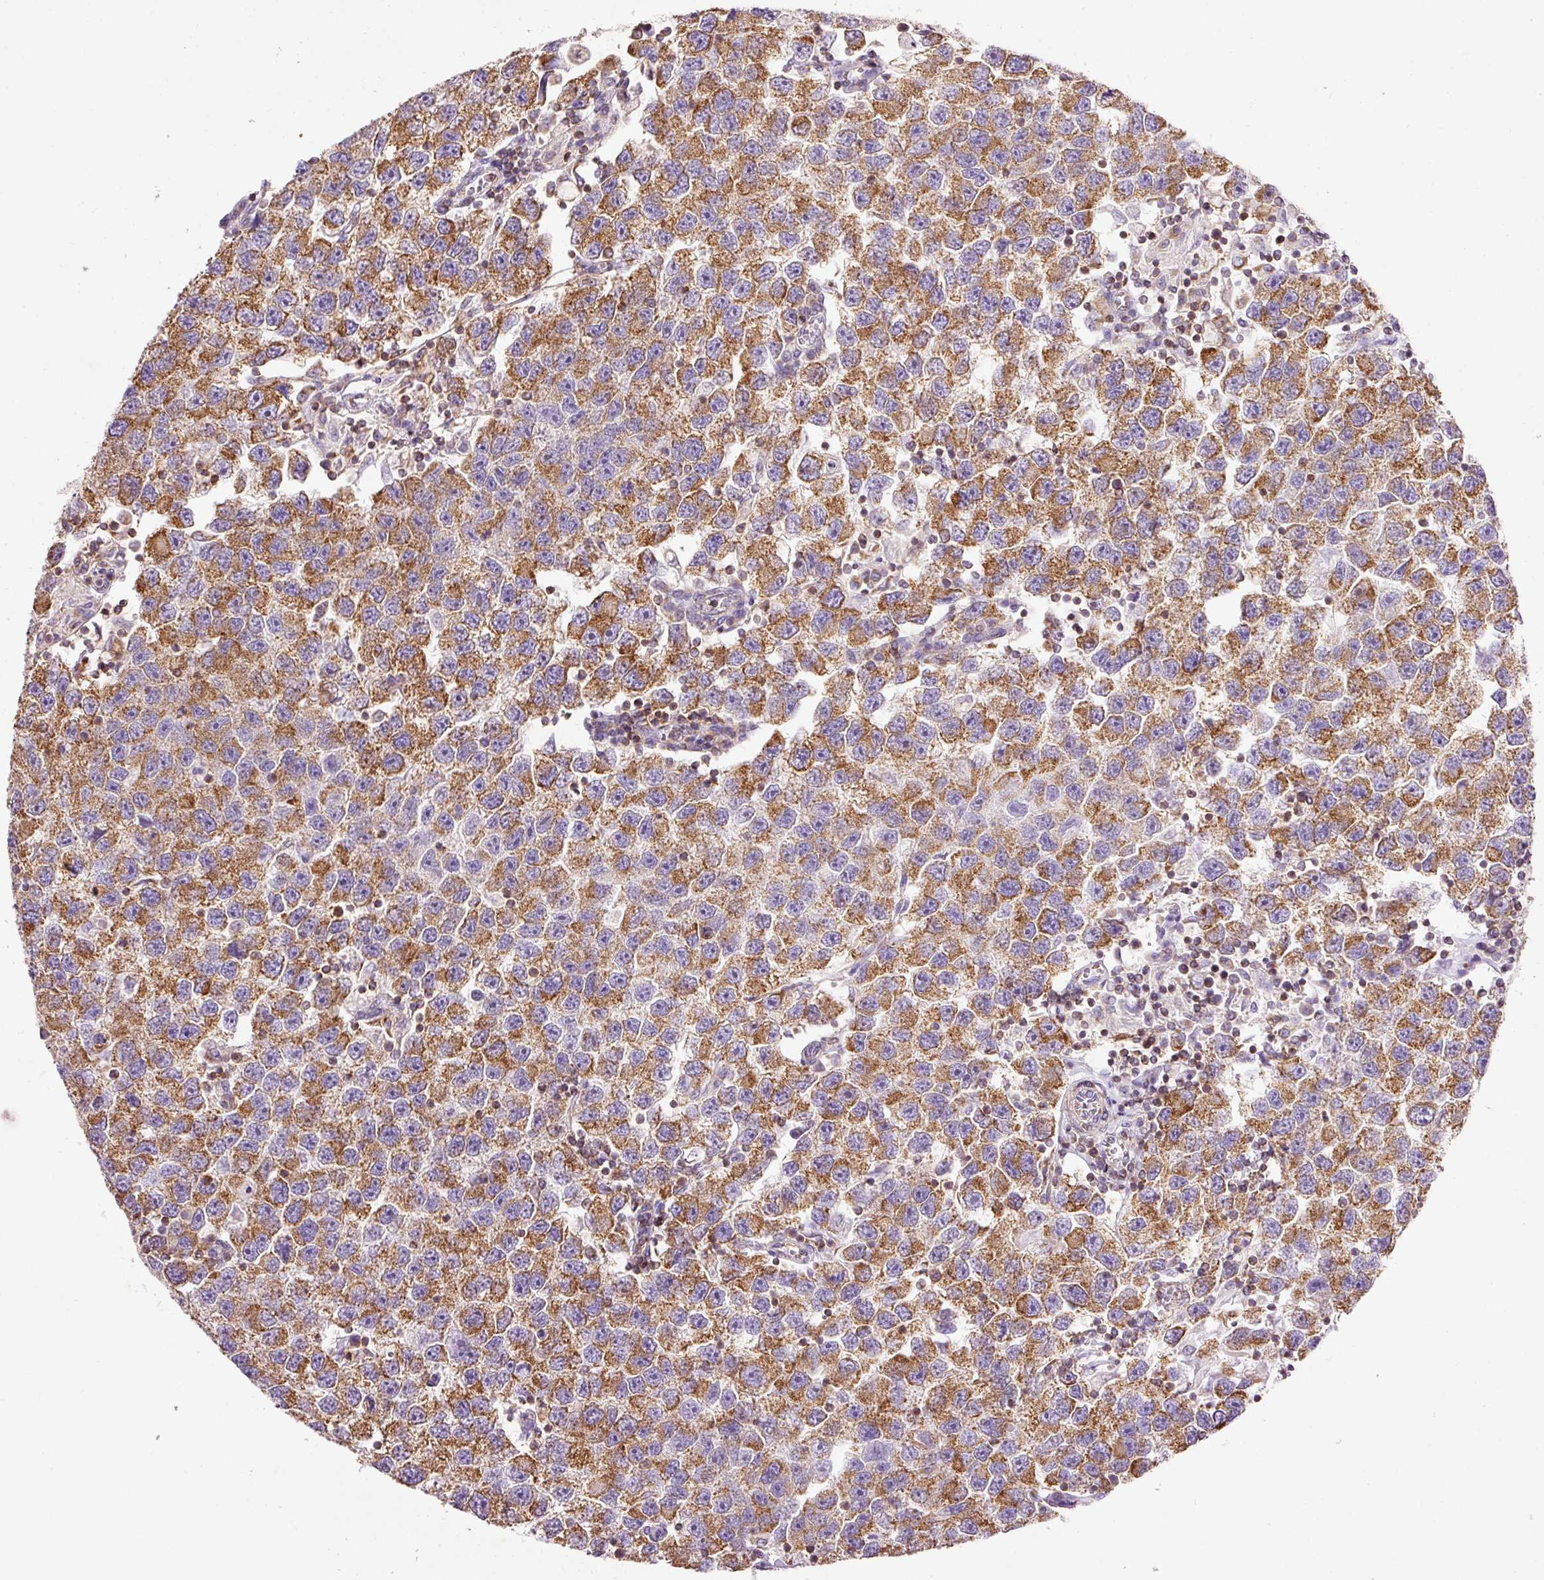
{"staining": {"intensity": "moderate", "quantity": ">75%", "location": "cytoplasmic/membranous"}, "tissue": "testis cancer", "cell_type": "Tumor cells", "image_type": "cancer", "snomed": [{"axis": "morphology", "description": "Seminoma, NOS"}, {"axis": "topography", "description": "Testis"}], "caption": "Immunohistochemistry (IHC) image of testis seminoma stained for a protein (brown), which demonstrates medium levels of moderate cytoplasmic/membranous staining in approximately >75% of tumor cells.", "gene": "IMMT", "patient": {"sex": "male", "age": 26}}